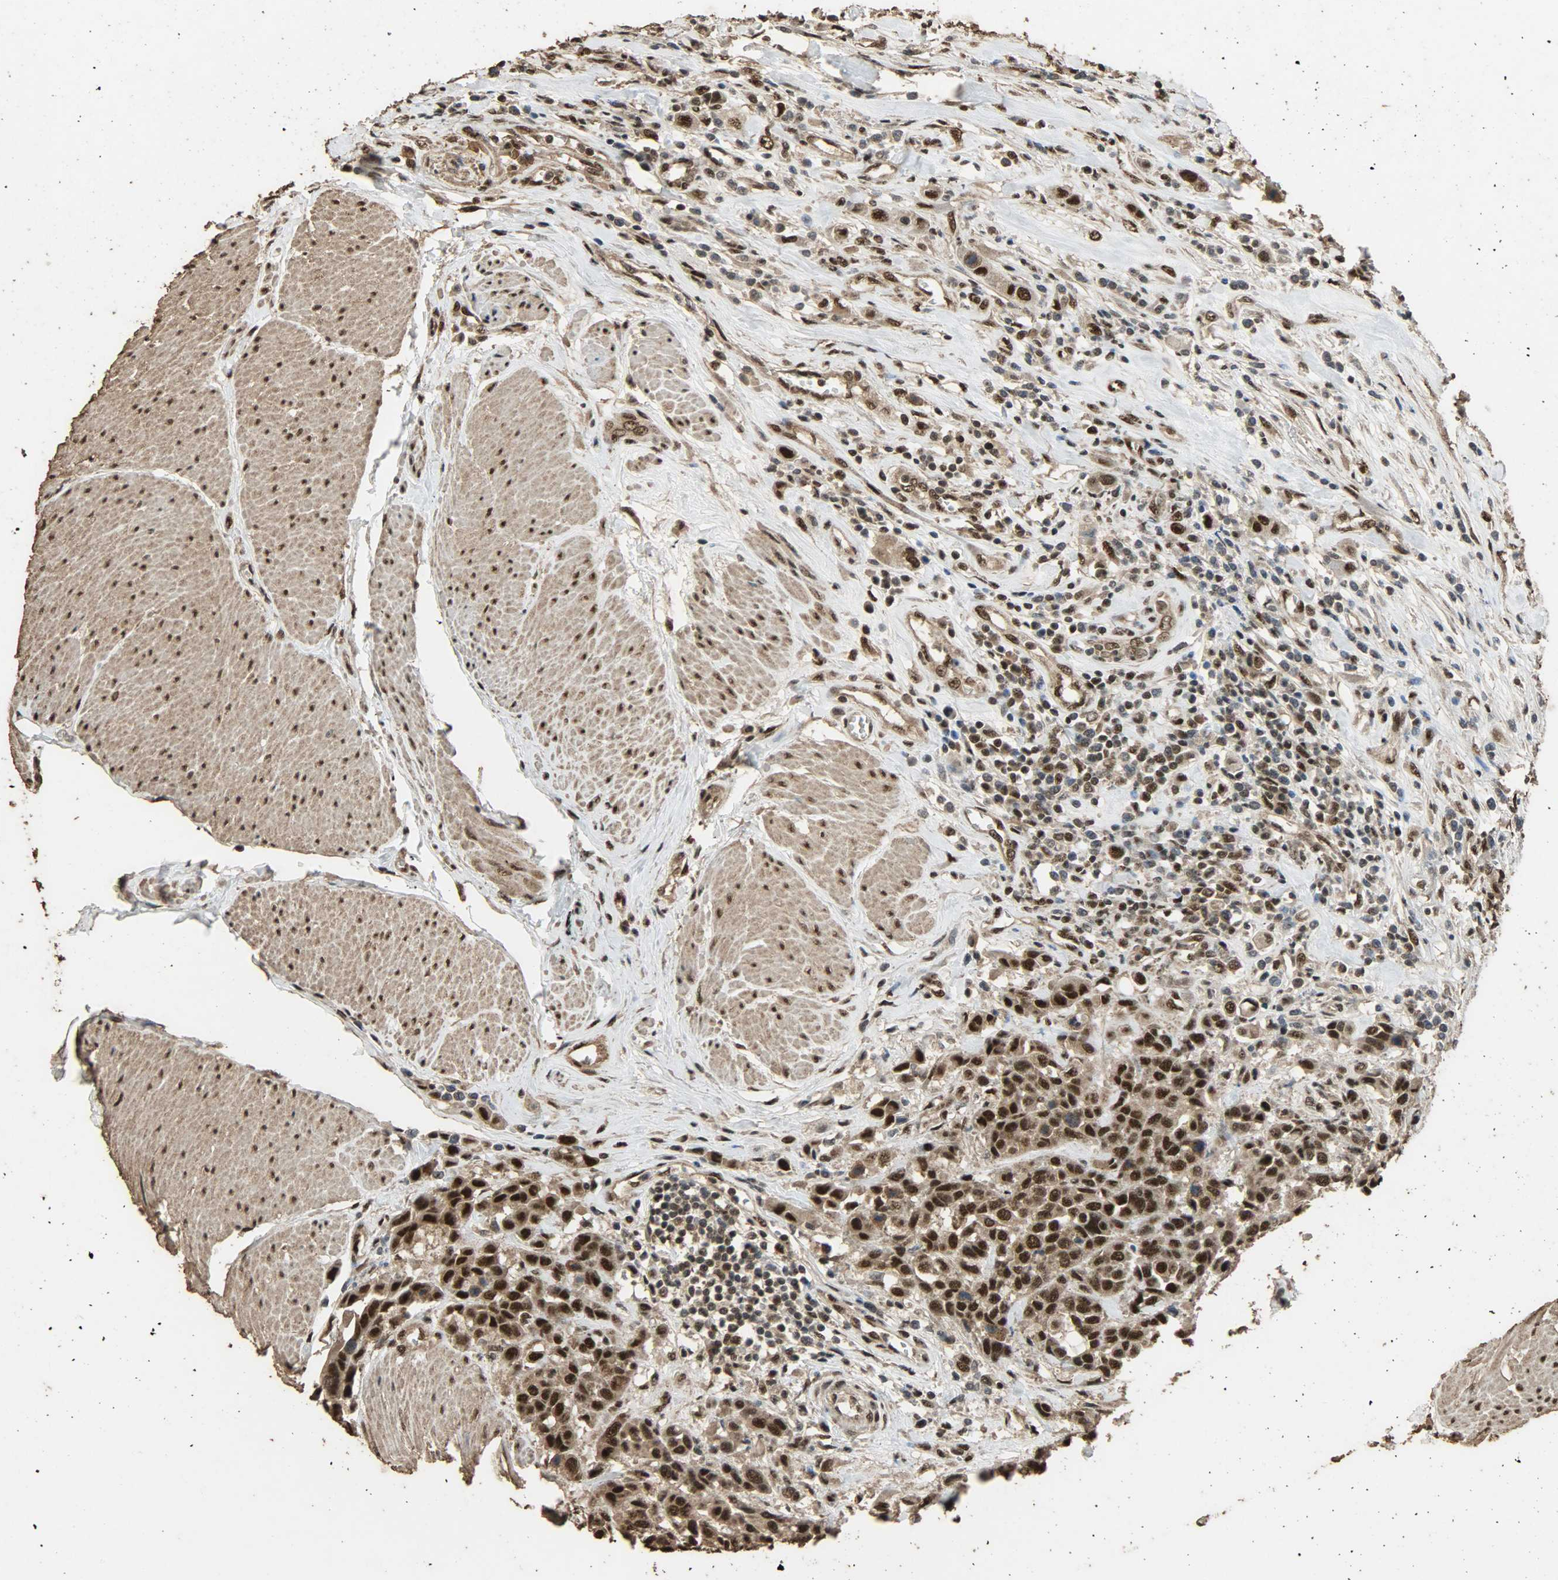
{"staining": {"intensity": "strong", "quantity": ">75%", "location": "cytoplasmic/membranous,nuclear"}, "tissue": "urothelial cancer", "cell_type": "Tumor cells", "image_type": "cancer", "snomed": [{"axis": "morphology", "description": "Urothelial carcinoma, High grade"}, {"axis": "topography", "description": "Urinary bladder"}], "caption": "The photomicrograph demonstrates a brown stain indicating the presence of a protein in the cytoplasmic/membranous and nuclear of tumor cells in high-grade urothelial carcinoma. (Stains: DAB in brown, nuclei in blue, Microscopy: brightfield microscopy at high magnification).", "gene": "CCNT2", "patient": {"sex": "male", "age": 50}}